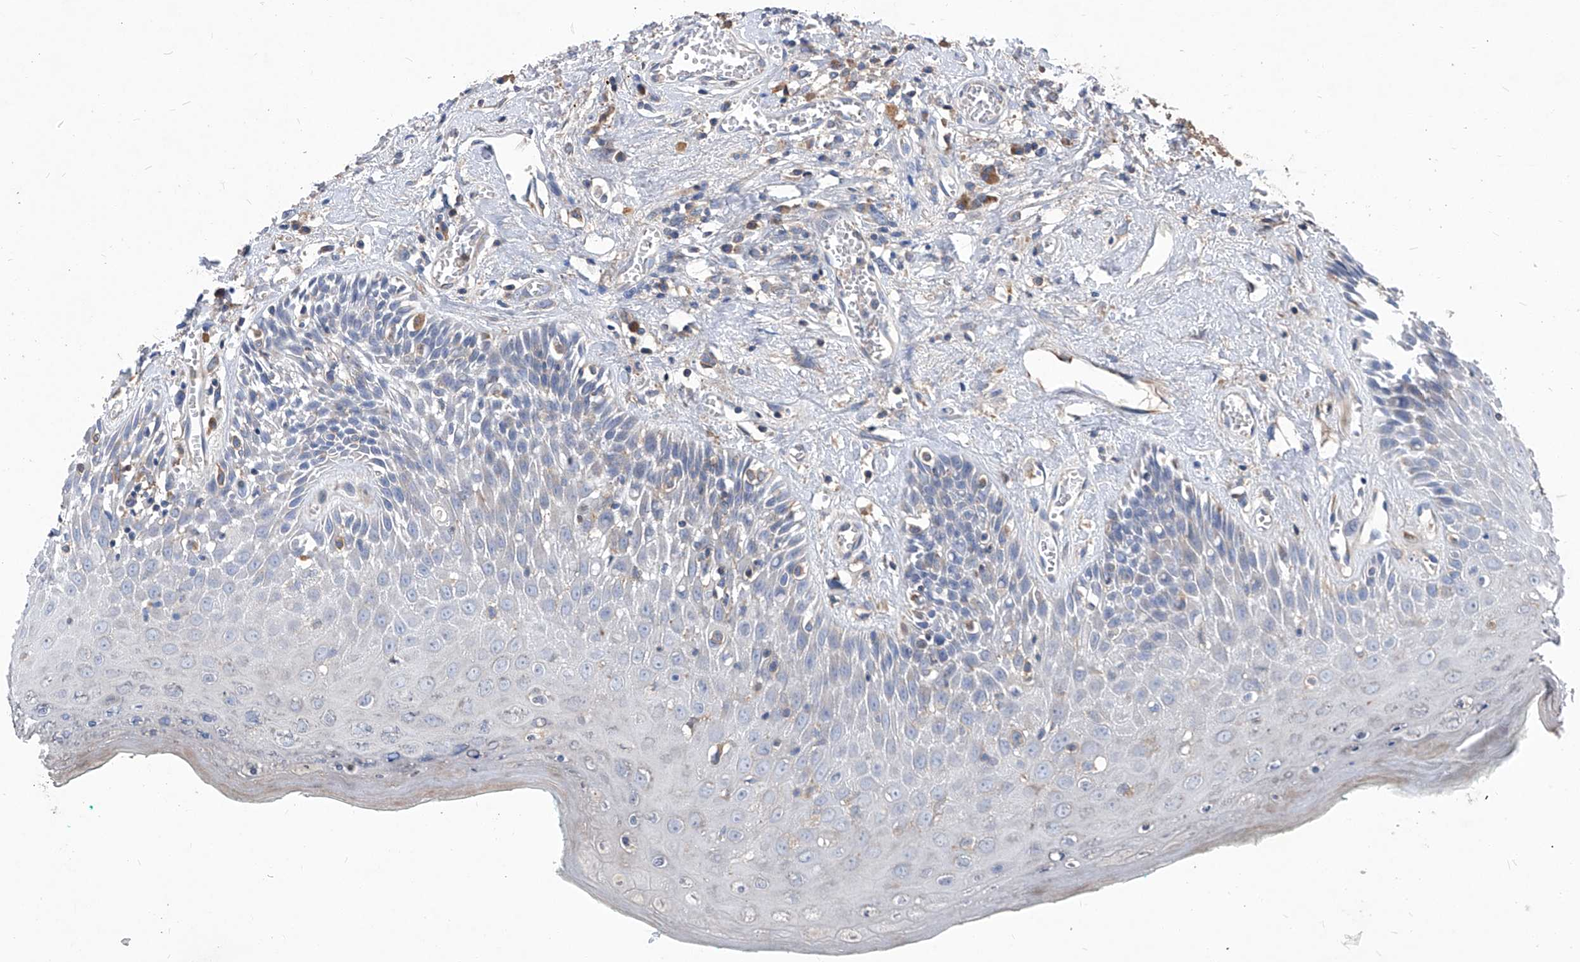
{"staining": {"intensity": "negative", "quantity": "none", "location": "none"}, "tissue": "oral mucosa", "cell_type": "Squamous epithelial cells", "image_type": "normal", "snomed": [{"axis": "morphology", "description": "Normal tissue, NOS"}, {"axis": "topography", "description": "Oral tissue"}], "caption": "Immunohistochemistry (IHC) of unremarkable human oral mucosa displays no staining in squamous epithelial cells.", "gene": "EPHA8", "patient": {"sex": "female", "age": 70}}